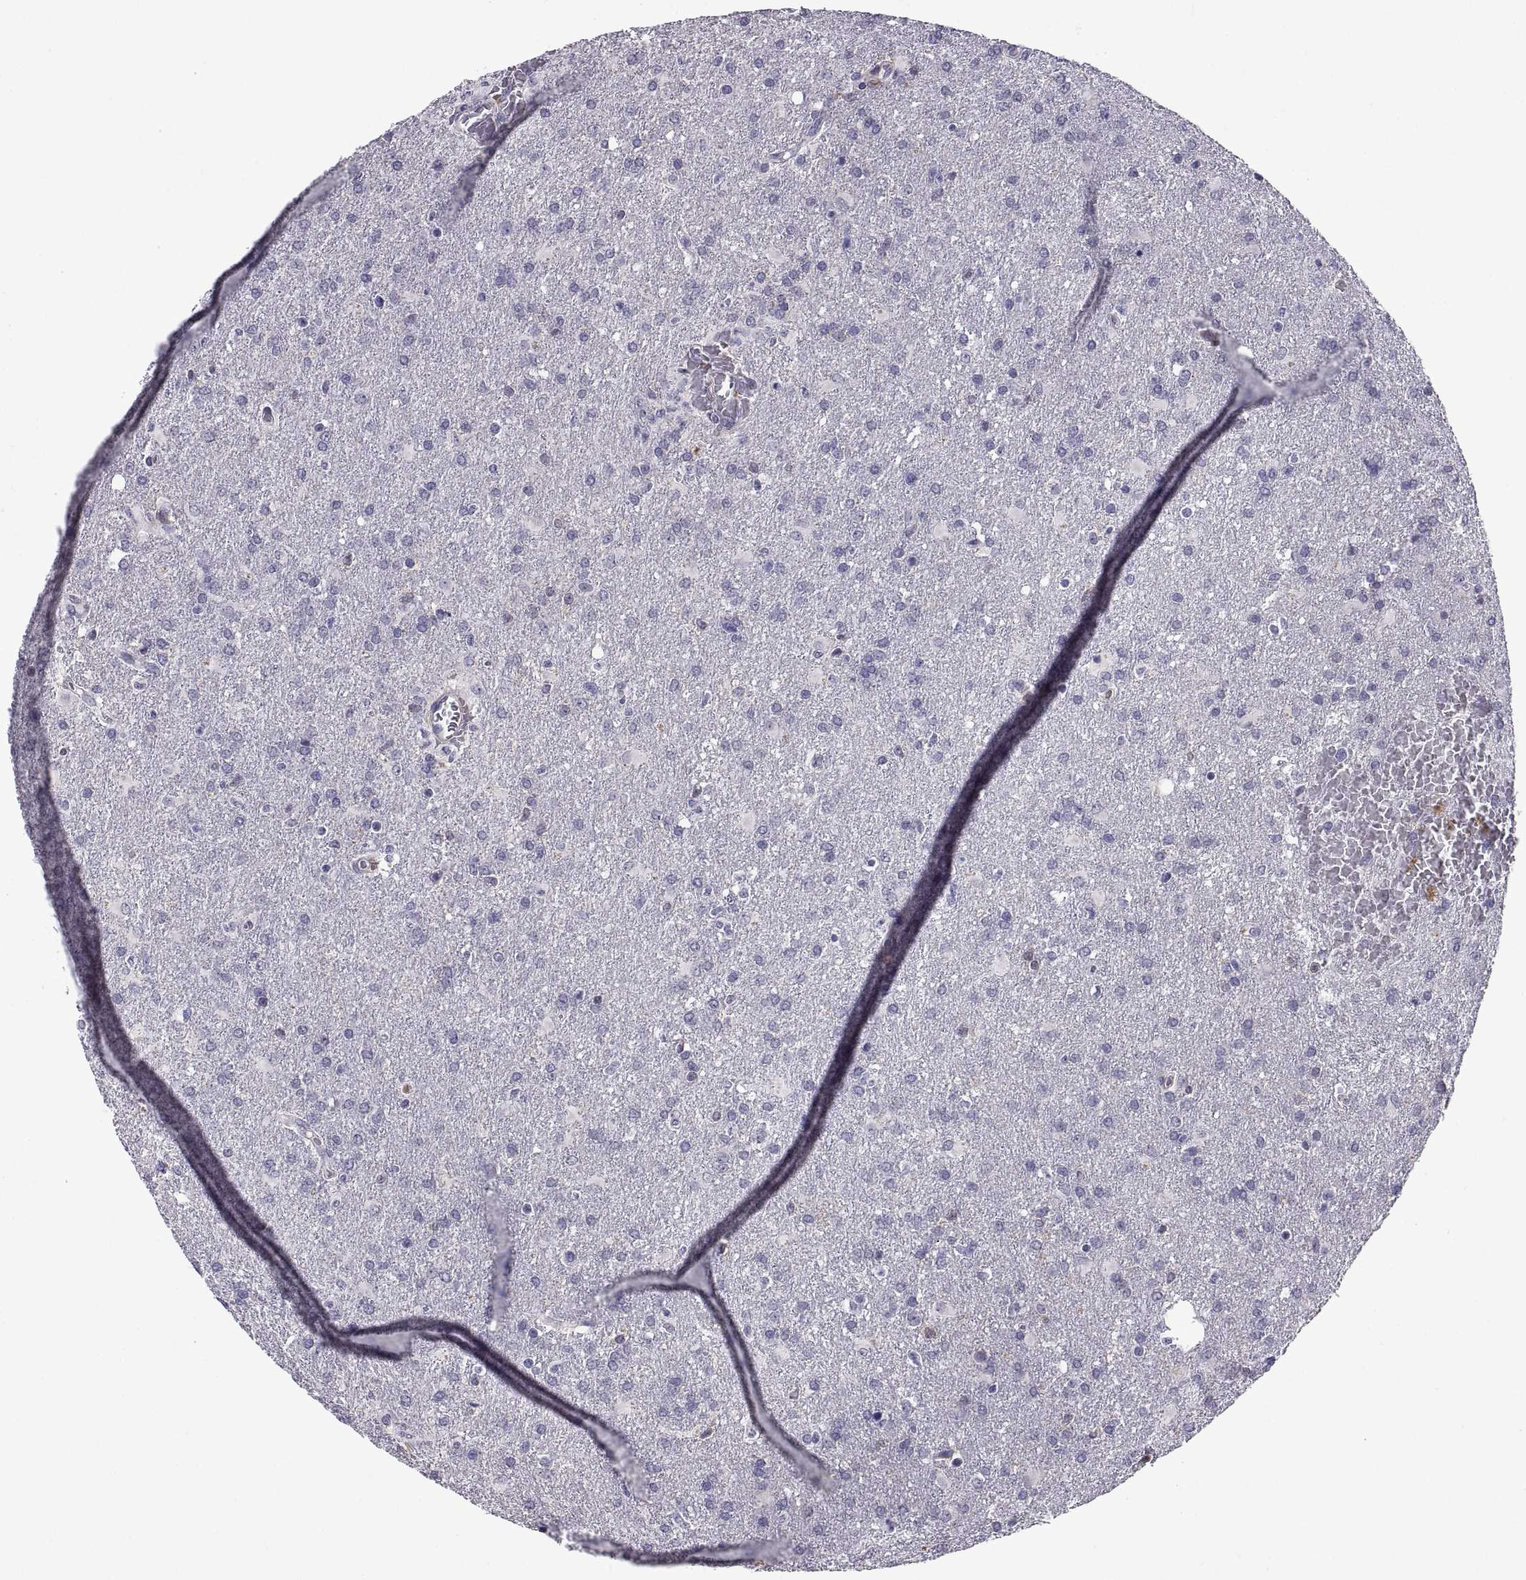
{"staining": {"intensity": "negative", "quantity": "none", "location": "none"}, "tissue": "glioma", "cell_type": "Tumor cells", "image_type": "cancer", "snomed": [{"axis": "morphology", "description": "Glioma, malignant, High grade"}, {"axis": "topography", "description": "Brain"}], "caption": "Protein analysis of high-grade glioma (malignant) shows no significant expression in tumor cells.", "gene": "DOK3", "patient": {"sex": "male", "age": 68}}